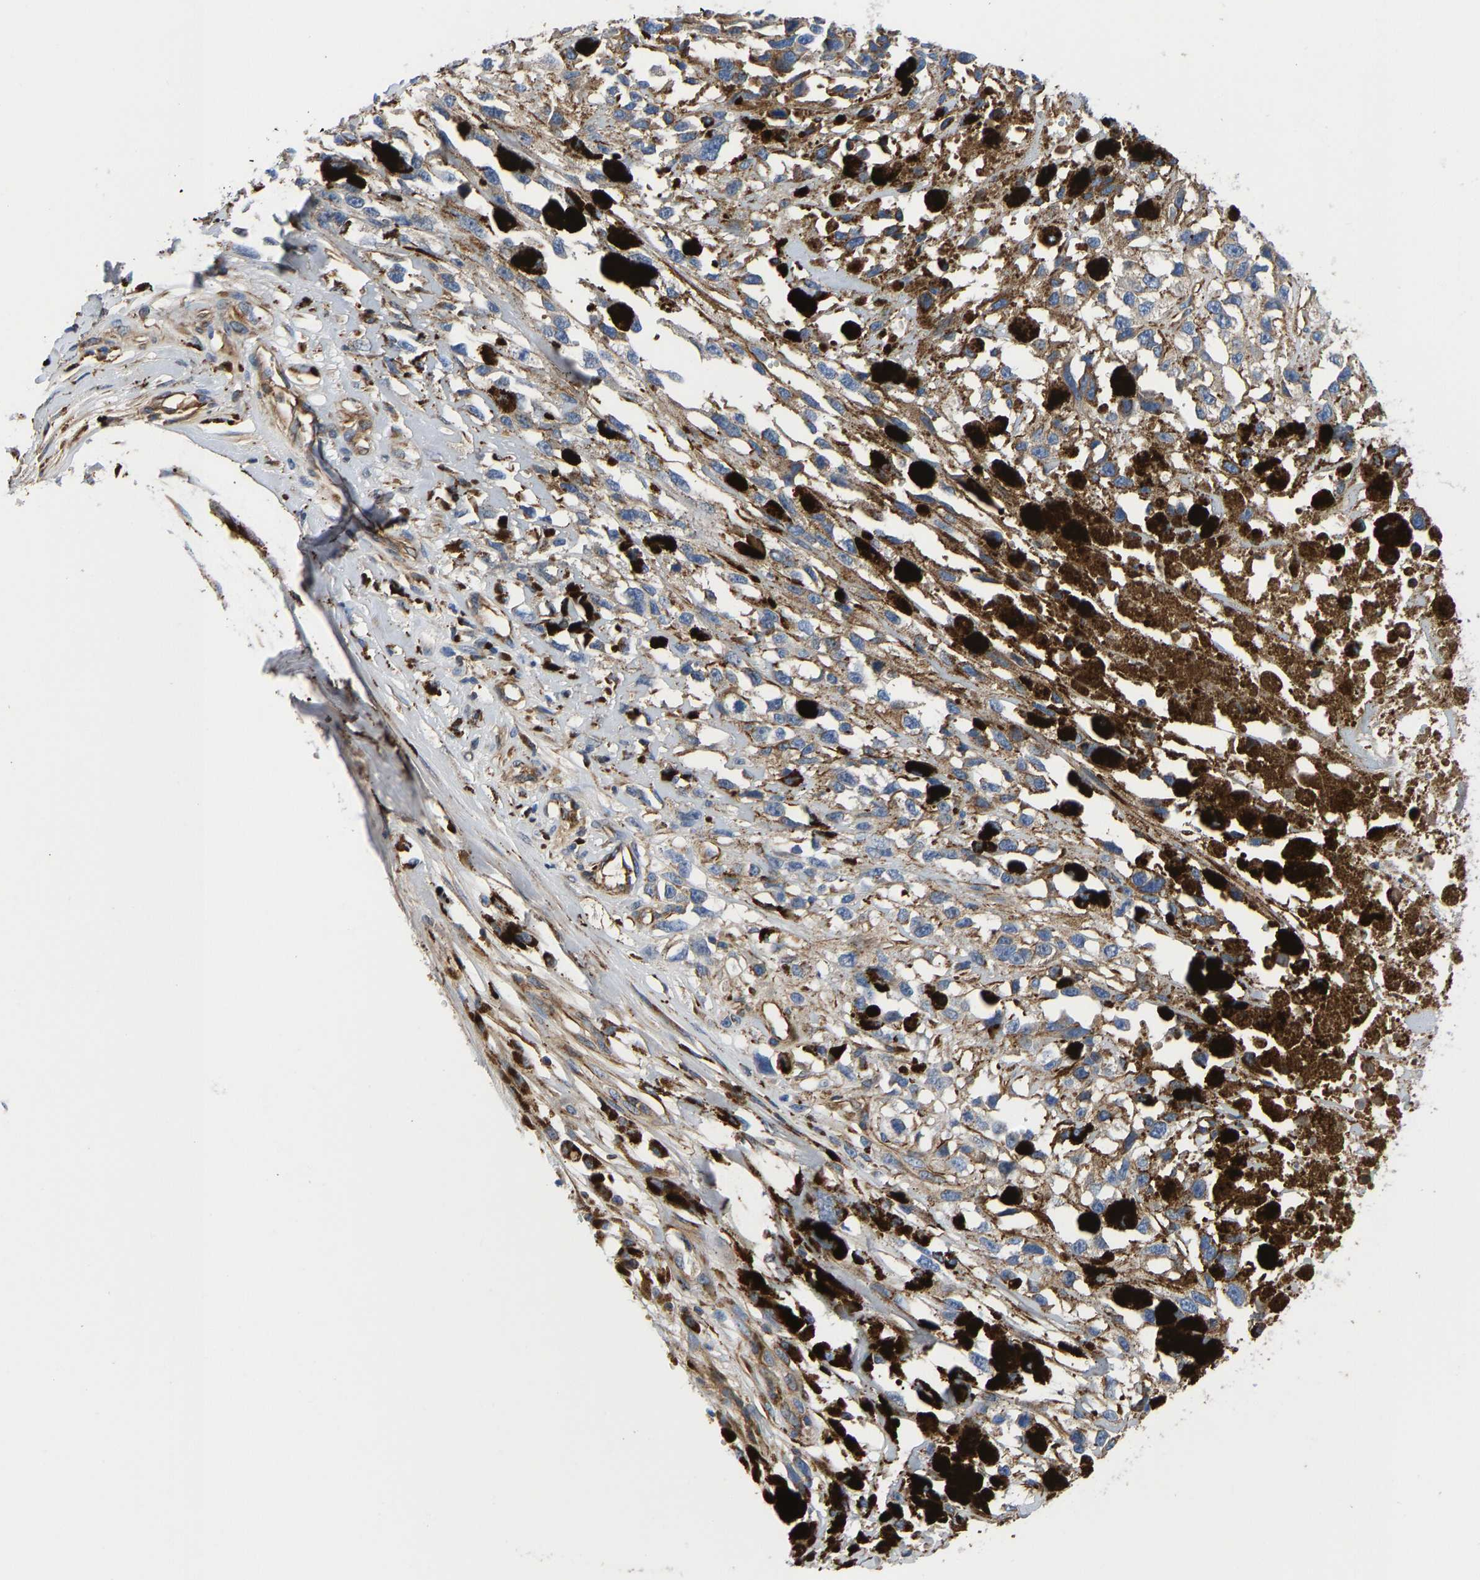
{"staining": {"intensity": "weak", "quantity": ">75%", "location": "cytoplasmic/membranous"}, "tissue": "melanoma", "cell_type": "Tumor cells", "image_type": "cancer", "snomed": [{"axis": "morphology", "description": "Malignant melanoma, Metastatic site"}, {"axis": "topography", "description": "Lymph node"}], "caption": "Immunohistochemistry (IHC) micrograph of neoplastic tissue: melanoma stained using IHC shows low levels of weak protein expression localized specifically in the cytoplasmic/membranous of tumor cells, appearing as a cytoplasmic/membranous brown color.", "gene": "HSPG2", "patient": {"sex": "male", "age": 59}}